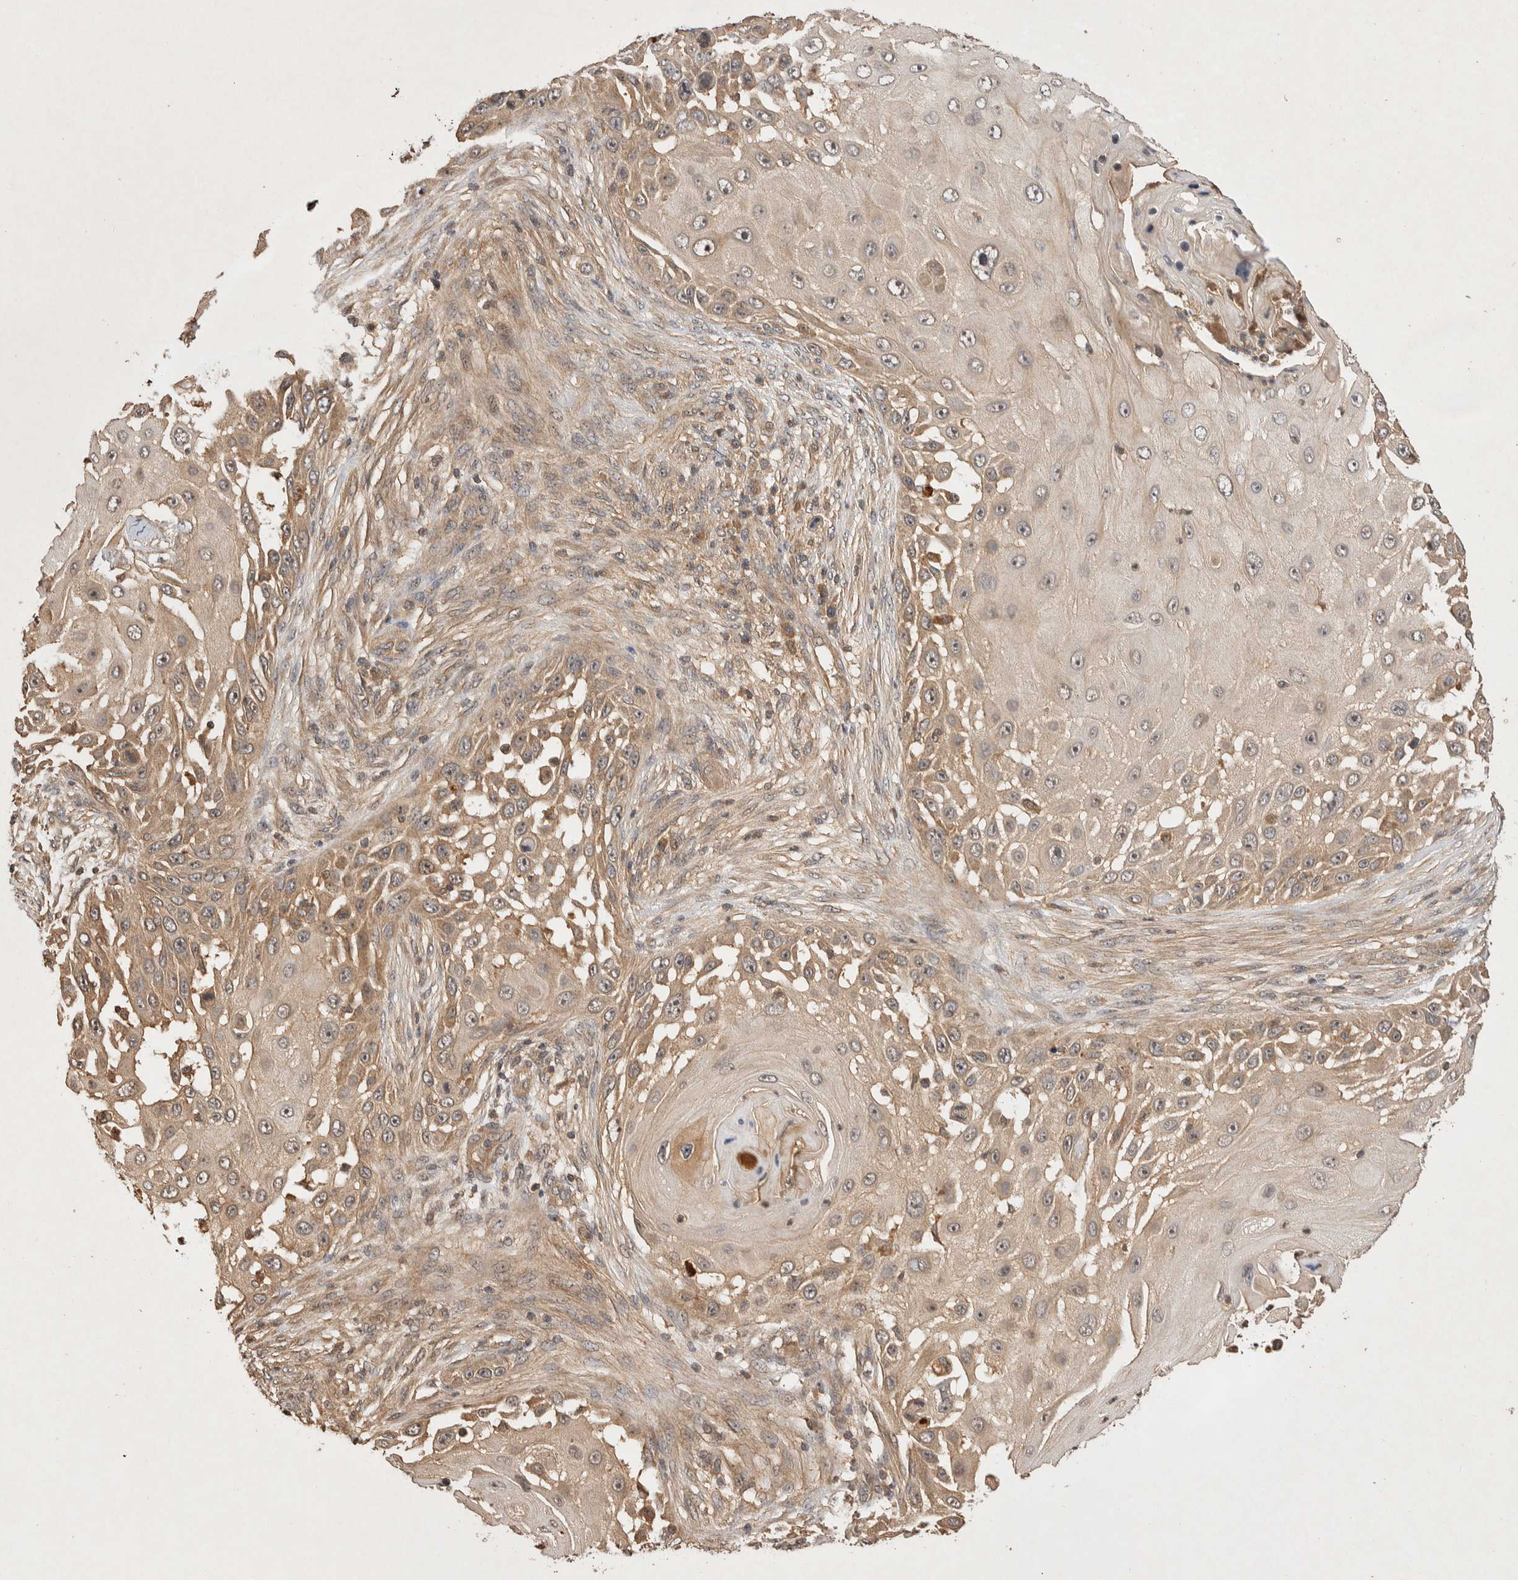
{"staining": {"intensity": "moderate", "quantity": ">75%", "location": "cytoplasmic/membranous"}, "tissue": "skin cancer", "cell_type": "Tumor cells", "image_type": "cancer", "snomed": [{"axis": "morphology", "description": "Squamous cell carcinoma, NOS"}, {"axis": "topography", "description": "Skin"}], "caption": "Squamous cell carcinoma (skin) was stained to show a protein in brown. There is medium levels of moderate cytoplasmic/membranous staining in about >75% of tumor cells.", "gene": "NSMAF", "patient": {"sex": "female", "age": 44}}